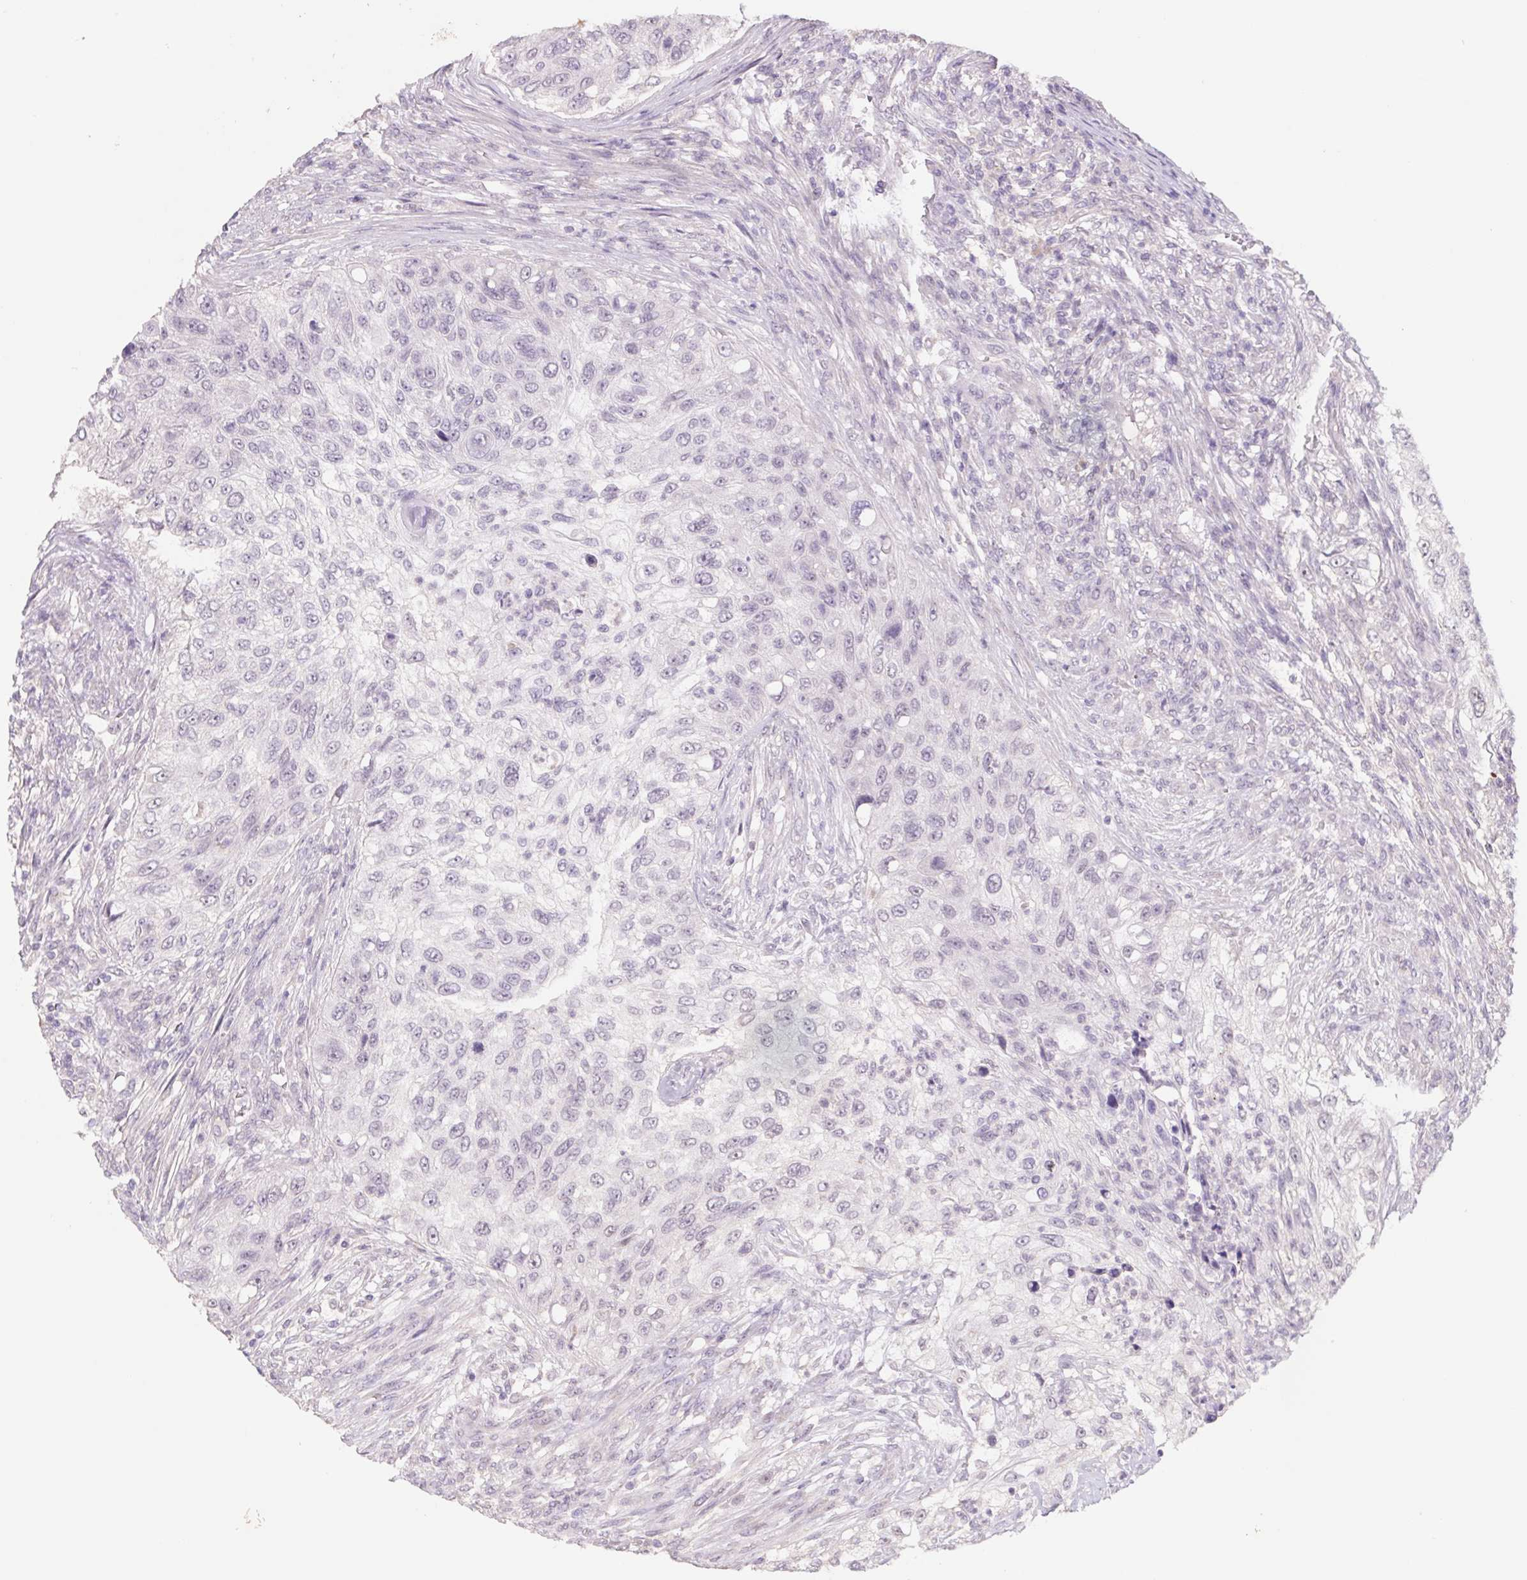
{"staining": {"intensity": "negative", "quantity": "none", "location": "none"}, "tissue": "urothelial cancer", "cell_type": "Tumor cells", "image_type": "cancer", "snomed": [{"axis": "morphology", "description": "Urothelial carcinoma, High grade"}, {"axis": "topography", "description": "Urinary bladder"}], "caption": "A micrograph of urothelial carcinoma (high-grade) stained for a protein exhibits no brown staining in tumor cells. The staining was performed using DAB to visualize the protein expression in brown, while the nuclei were stained in blue with hematoxylin (Magnification: 20x).", "gene": "PNMA8B", "patient": {"sex": "female", "age": 60}}